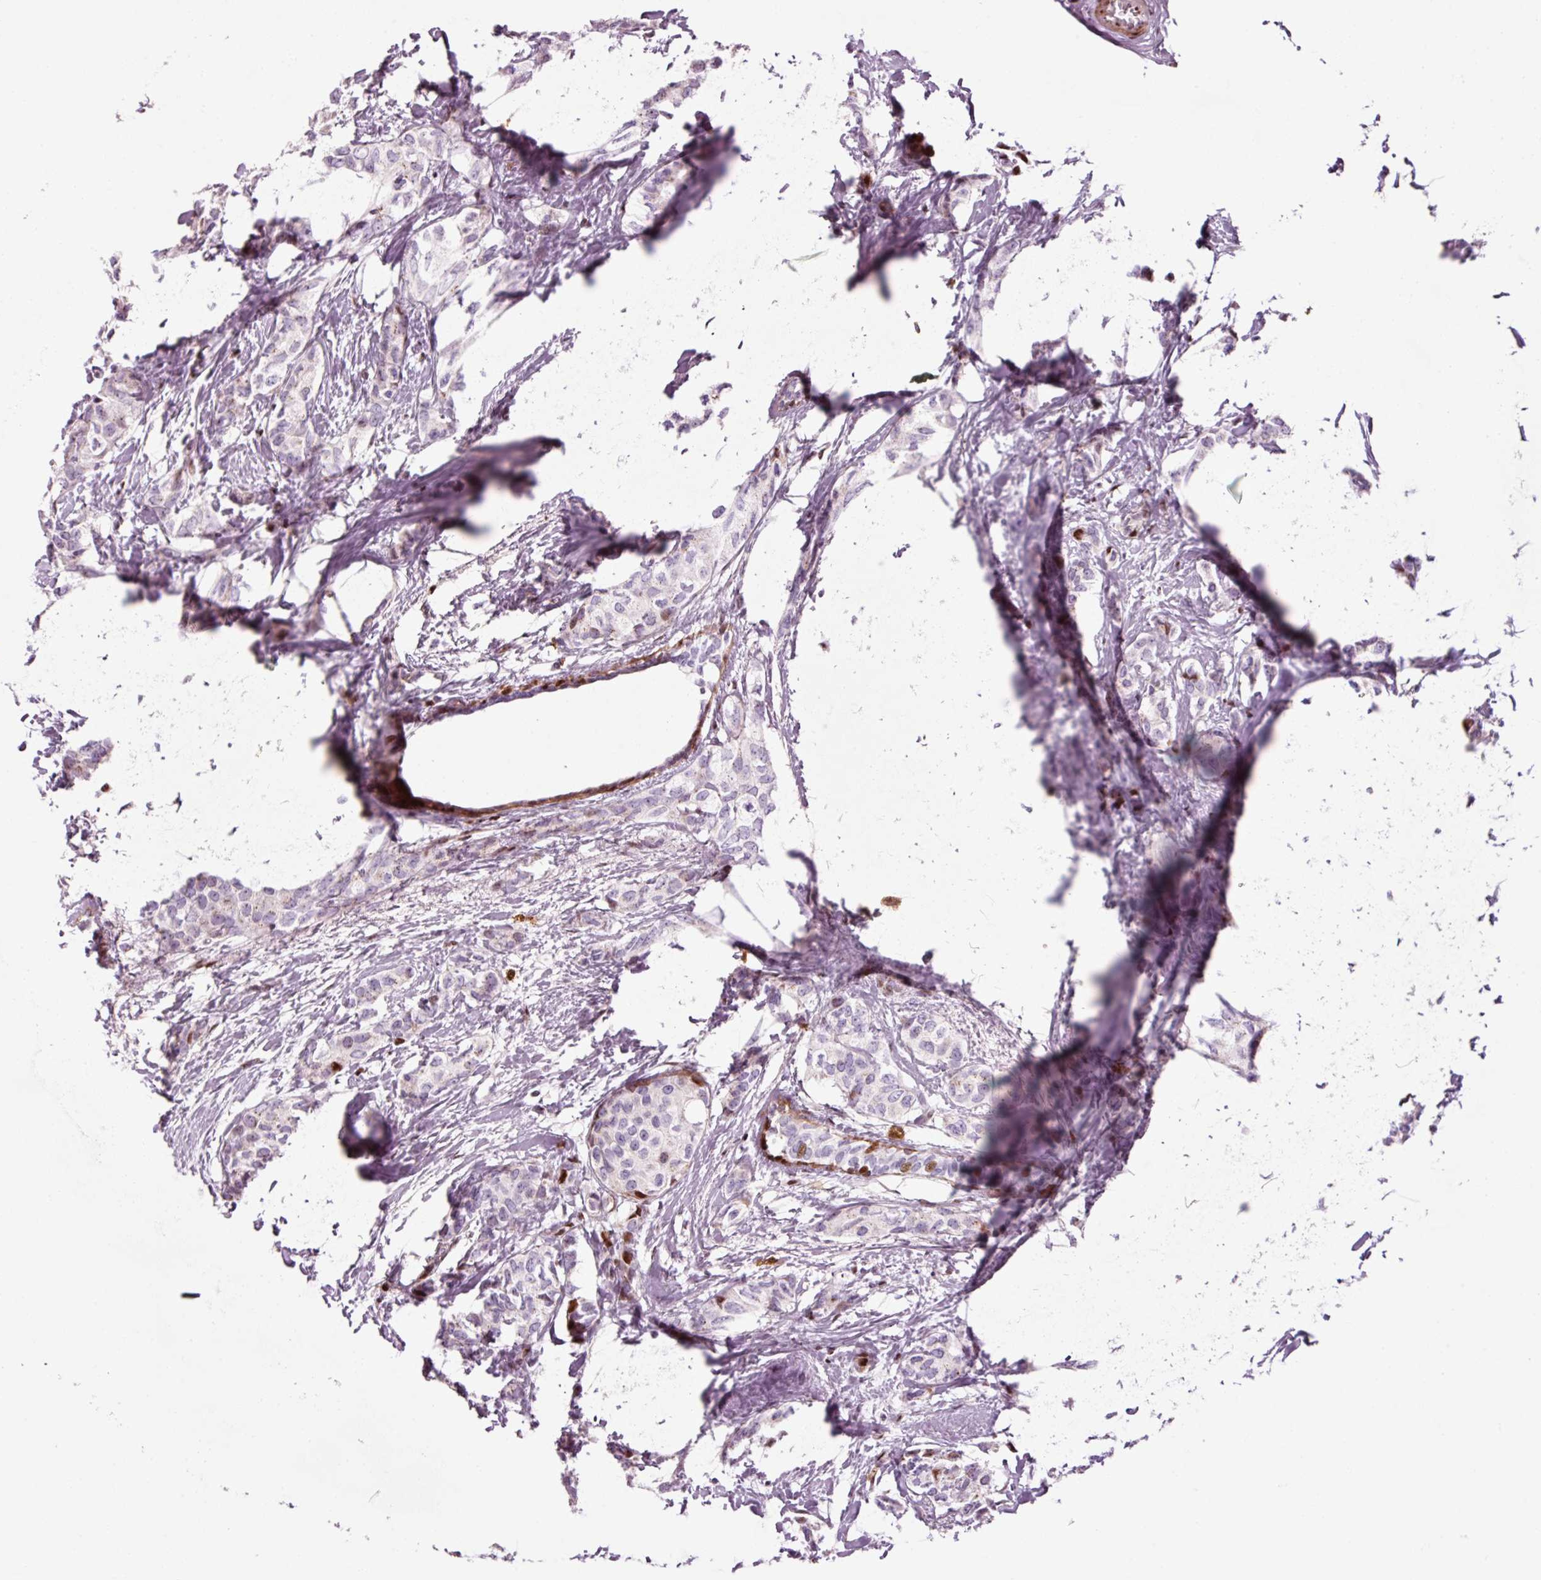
{"staining": {"intensity": "negative", "quantity": "none", "location": "none"}, "tissue": "breast cancer", "cell_type": "Tumor cells", "image_type": "cancer", "snomed": [{"axis": "morphology", "description": "Duct carcinoma"}, {"axis": "topography", "description": "Breast"}], "caption": "Tumor cells are negative for protein expression in human breast cancer.", "gene": "ANKRD20A1", "patient": {"sex": "female", "age": 73}}